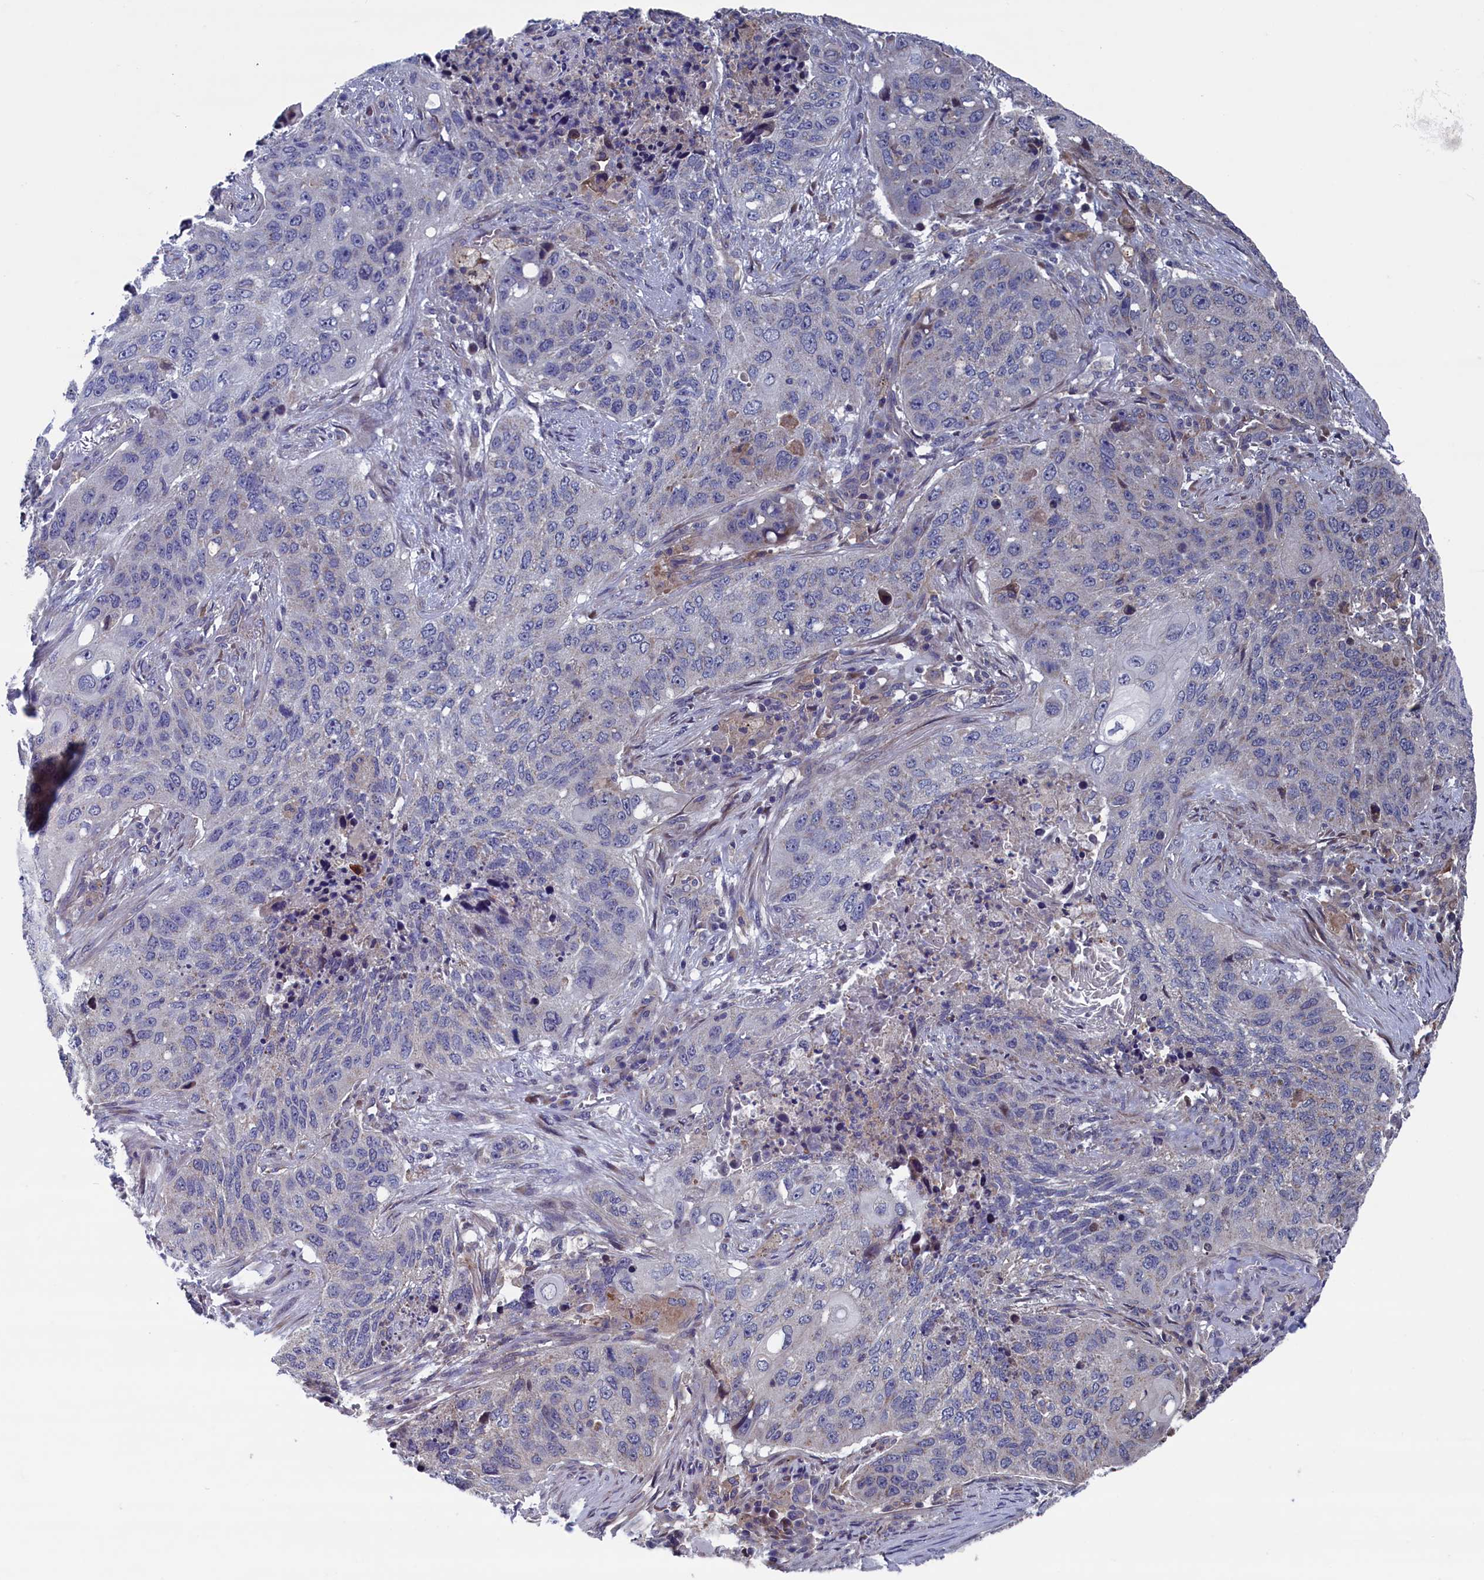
{"staining": {"intensity": "negative", "quantity": "none", "location": "none"}, "tissue": "lung cancer", "cell_type": "Tumor cells", "image_type": "cancer", "snomed": [{"axis": "morphology", "description": "Squamous cell carcinoma, NOS"}, {"axis": "topography", "description": "Lung"}], "caption": "High magnification brightfield microscopy of squamous cell carcinoma (lung) stained with DAB (3,3'-diaminobenzidine) (brown) and counterstained with hematoxylin (blue): tumor cells show no significant staining.", "gene": "SPATA13", "patient": {"sex": "female", "age": 63}}